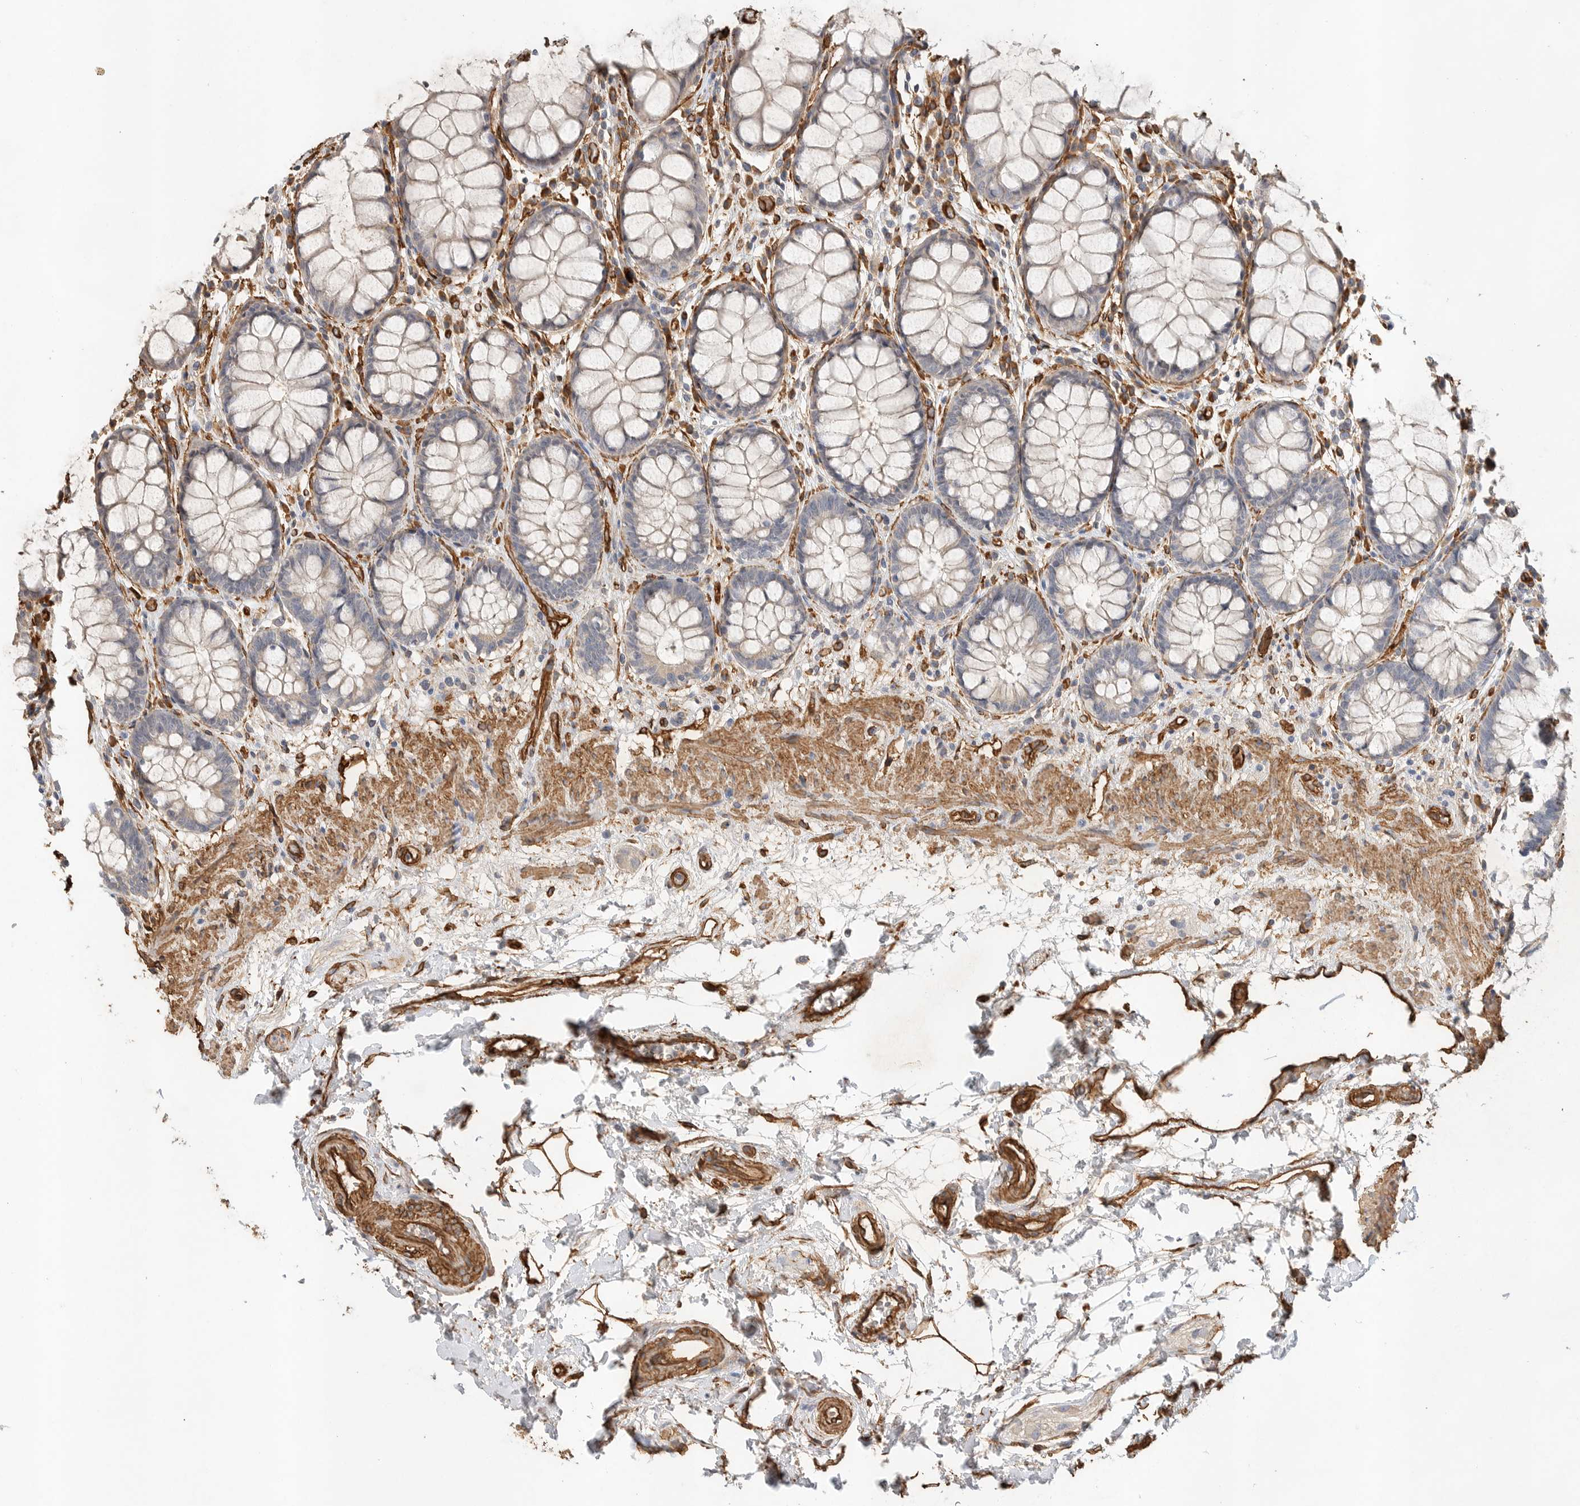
{"staining": {"intensity": "negative", "quantity": "none", "location": "none"}, "tissue": "rectum", "cell_type": "Glandular cells", "image_type": "normal", "snomed": [{"axis": "morphology", "description": "Normal tissue, NOS"}, {"axis": "topography", "description": "Rectum"}], "caption": "Immunohistochemical staining of normal rectum shows no significant staining in glandular cells.", "gene": "JMJD4", "patient": {"sex": "male", "age": 64}}